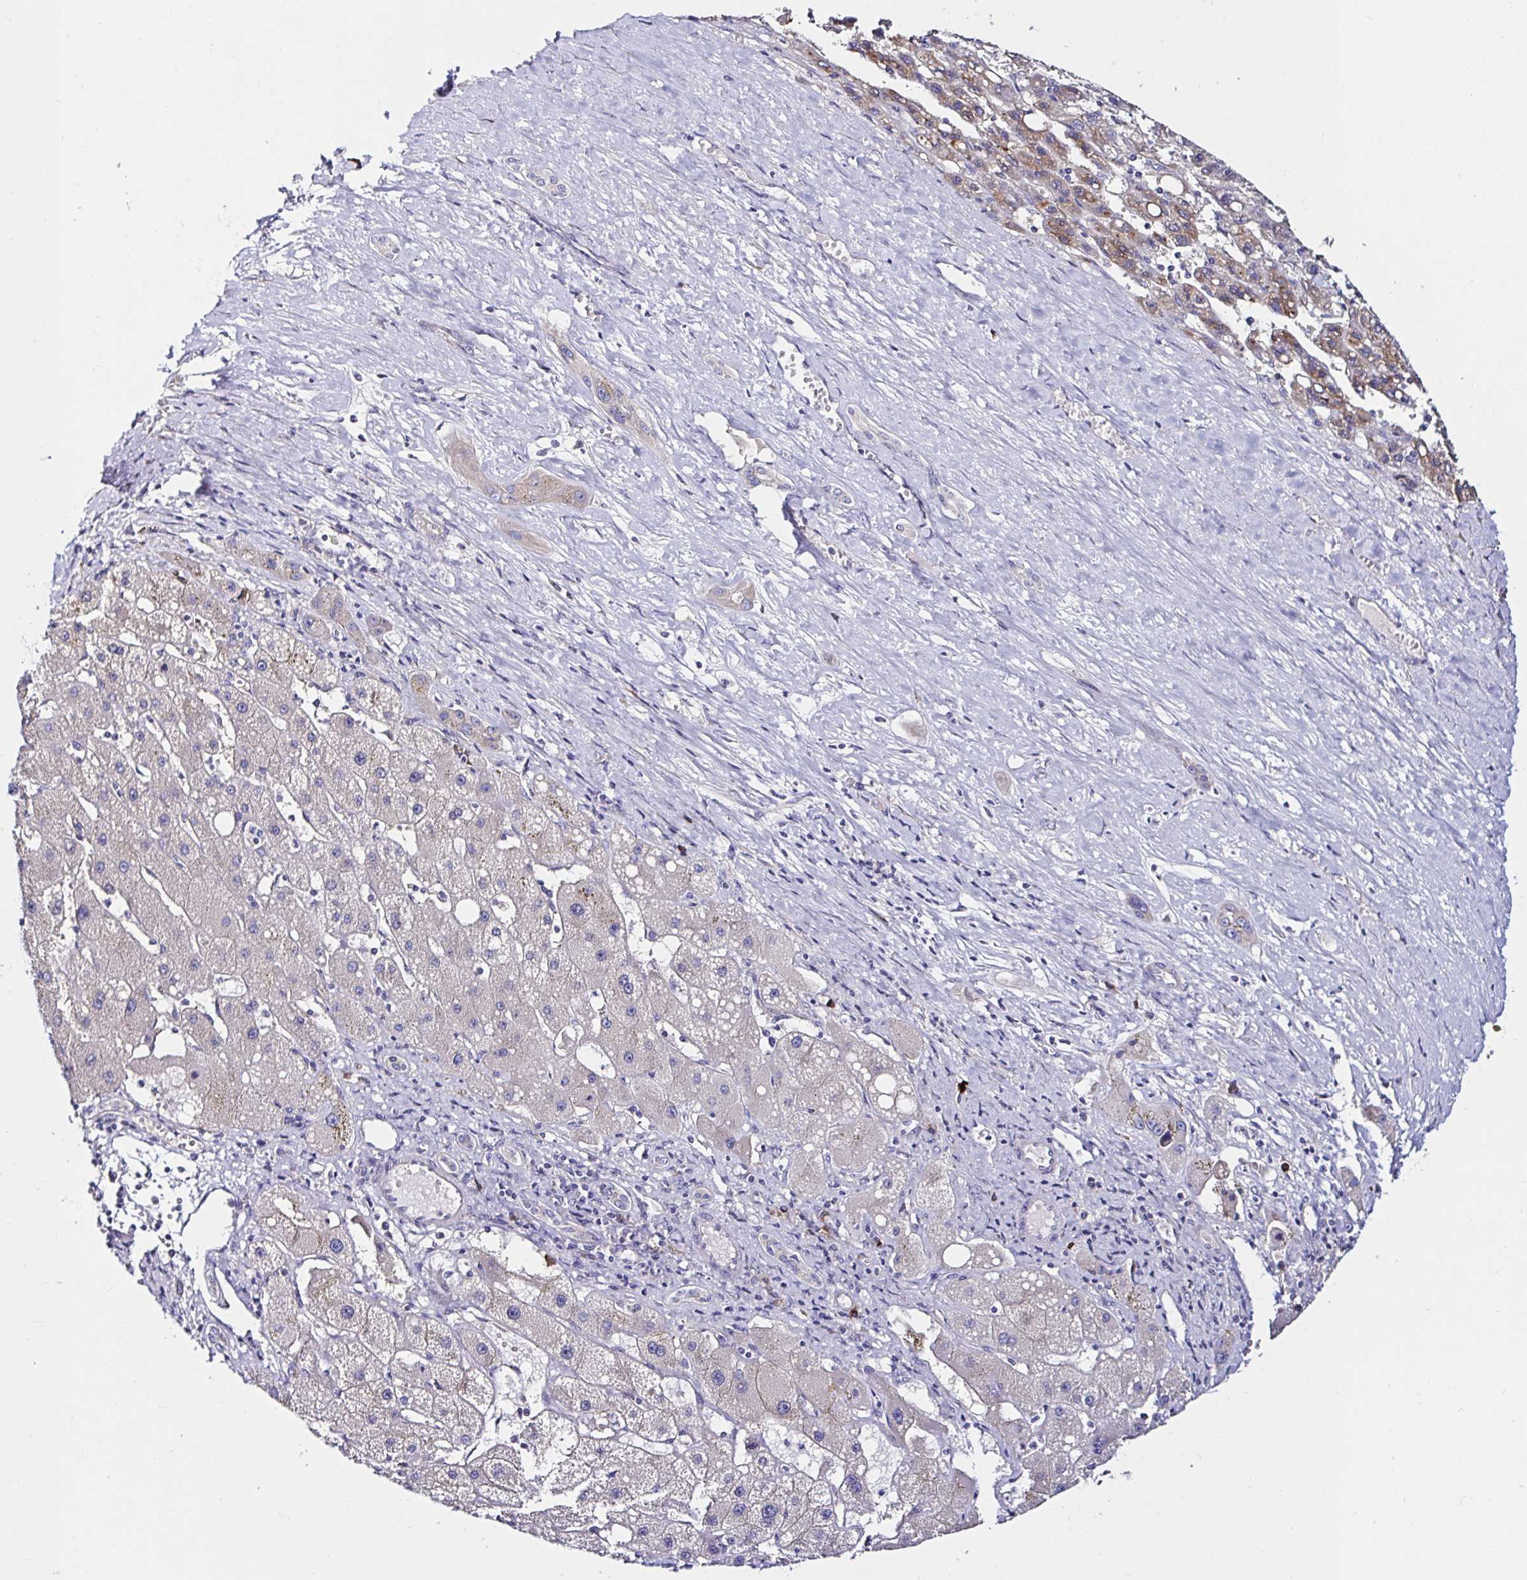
{"staining": {"intensity": "weak", "quantity": "25%-75%", "location": "cytoplasmic/membranous"}, "tissue": "liver cancer", "cell_type": "Tumor cells", "image_type": "cancer", "snomed": [{"axis": "morphology", "description": "Carcinoma, Hepatocellular, NOS"}, {"axis": "topography", "description": "Liver"}], "caption": "Human liver cancer stained with a brown dye exhibits weak cytoplasmic/membranous positive staining in about 25%-75% of tumor cells.", "gene": "VSIG2", "patient": {"sex": "female", "age": 82}}